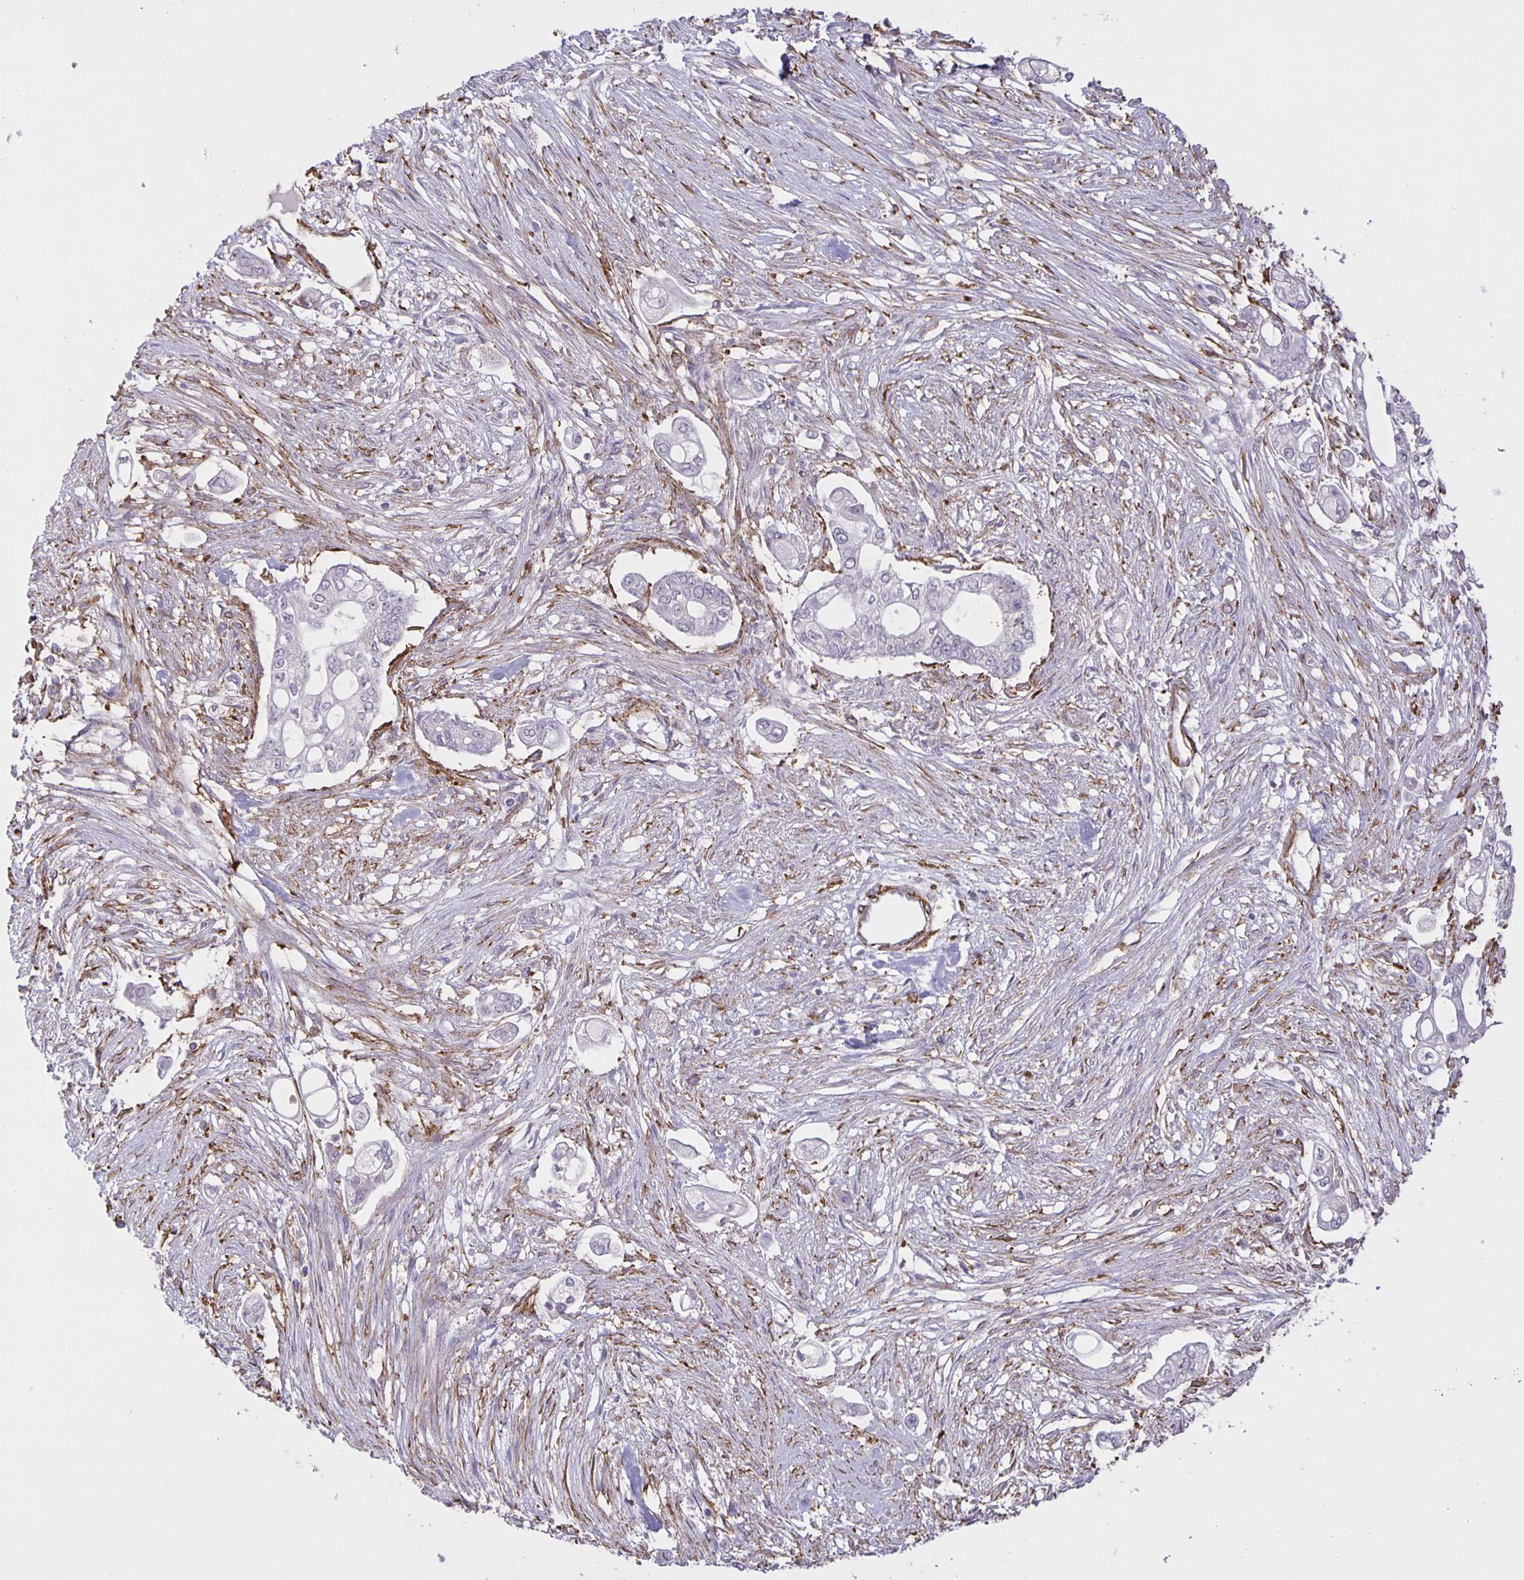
{"staining": {"intensity": "negative", "quantity": "none", "location": "none"}, "tissue": "pancreatic cancer", "cell_type": "Tumor cells", "image_type": "cancer", "snomed": [{"axis": "morphology", "description": "Adenocarcinoma, NOS"}, {"axis": "topography", "description": "Pancreas"}], "caption": "Pancreatic cancer (adenocarcinoma) was stained to show a protein in brown. There is no significant staining in tumor cells.", "gene": "SRCIN1", "patient": {"sex": "female", "age": 69}}